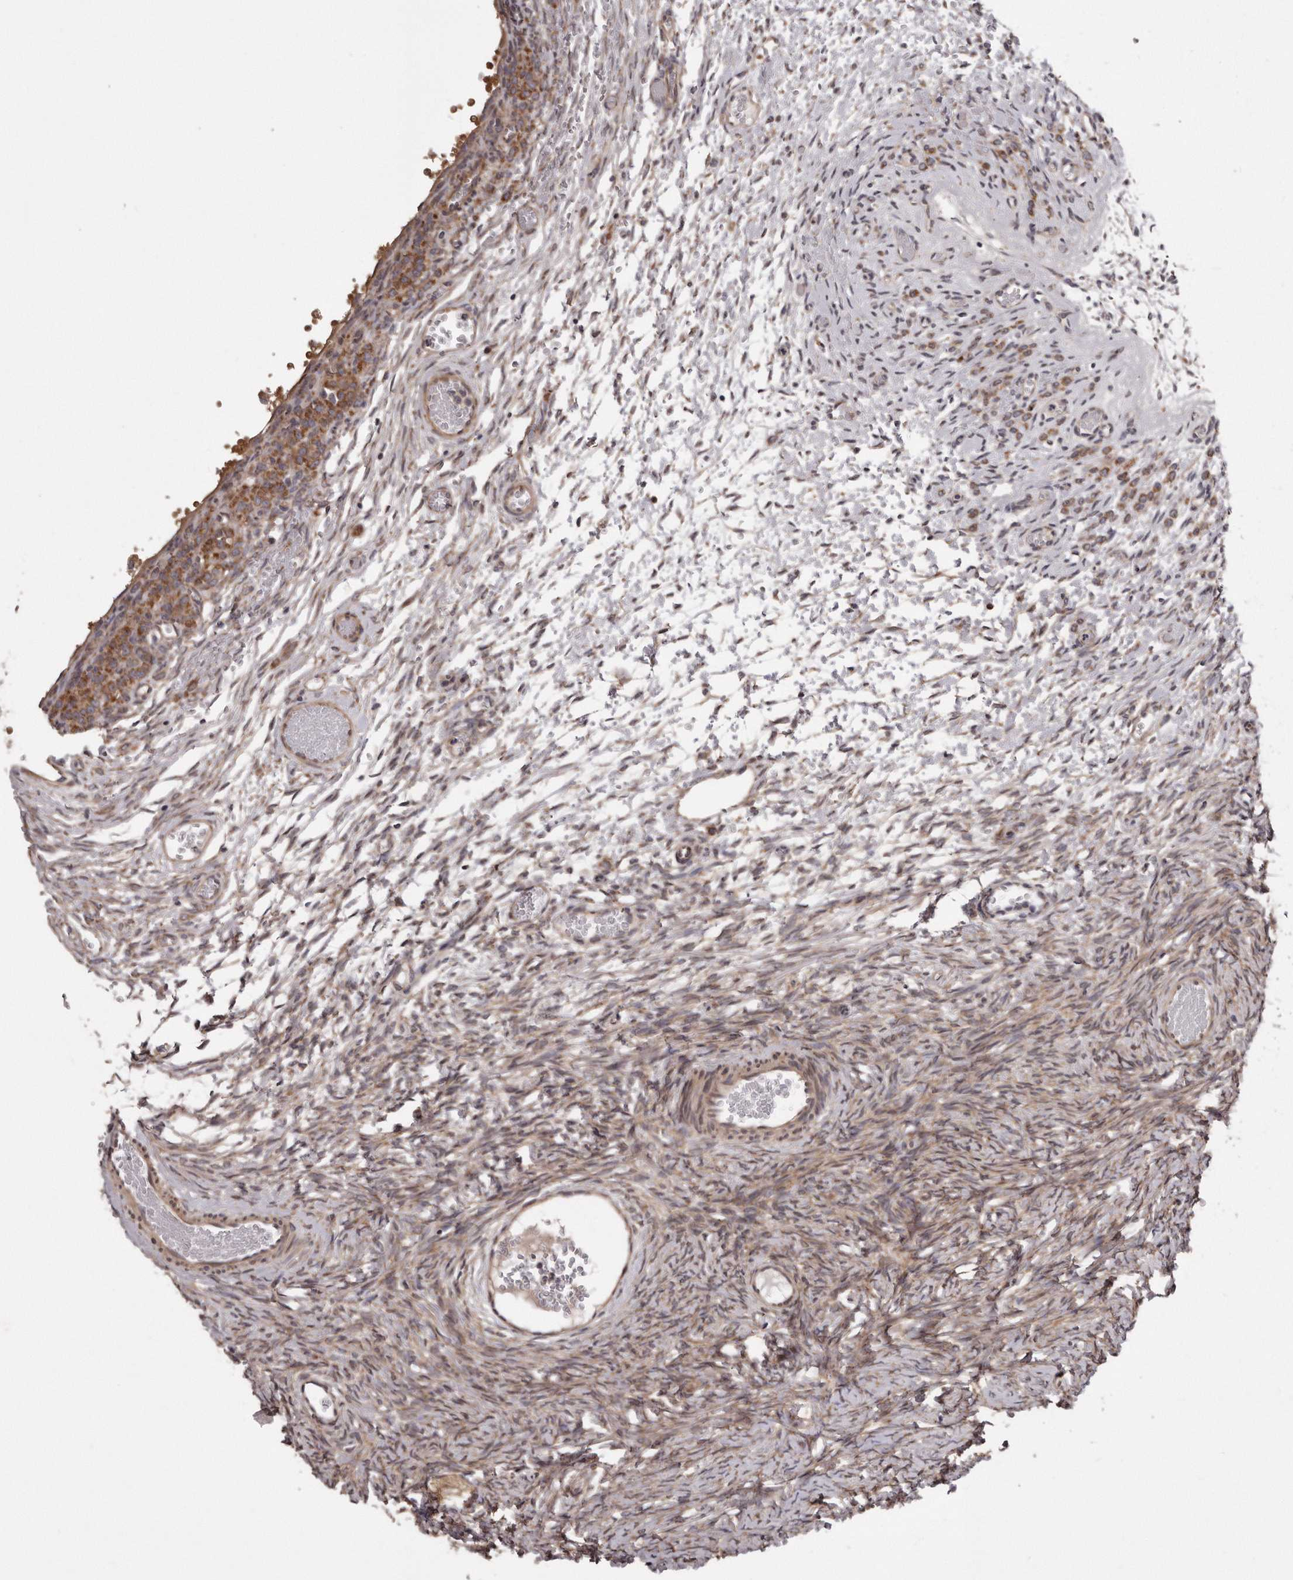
{"staining": {"intensity": "weak", "quantity": ">75%", "location": "cytoplasmic/membranous"}, "tissue": "ovary", "cell_type": "Follicle cells", "image_type": "normal", "snomed": [{"axis": "morphology", "description": "Adenocarcinoma, NOS"}, {"axis": "topography", "description": "Endometrium"}], "caption": "This histopathology image reveals IHC staining of normal ovary, with low weak cytoplasmic/membranous expression in about >75% of follicle cells.", "gene": "ARMCX1", "patient": {"sex": "female", "age": 32}}